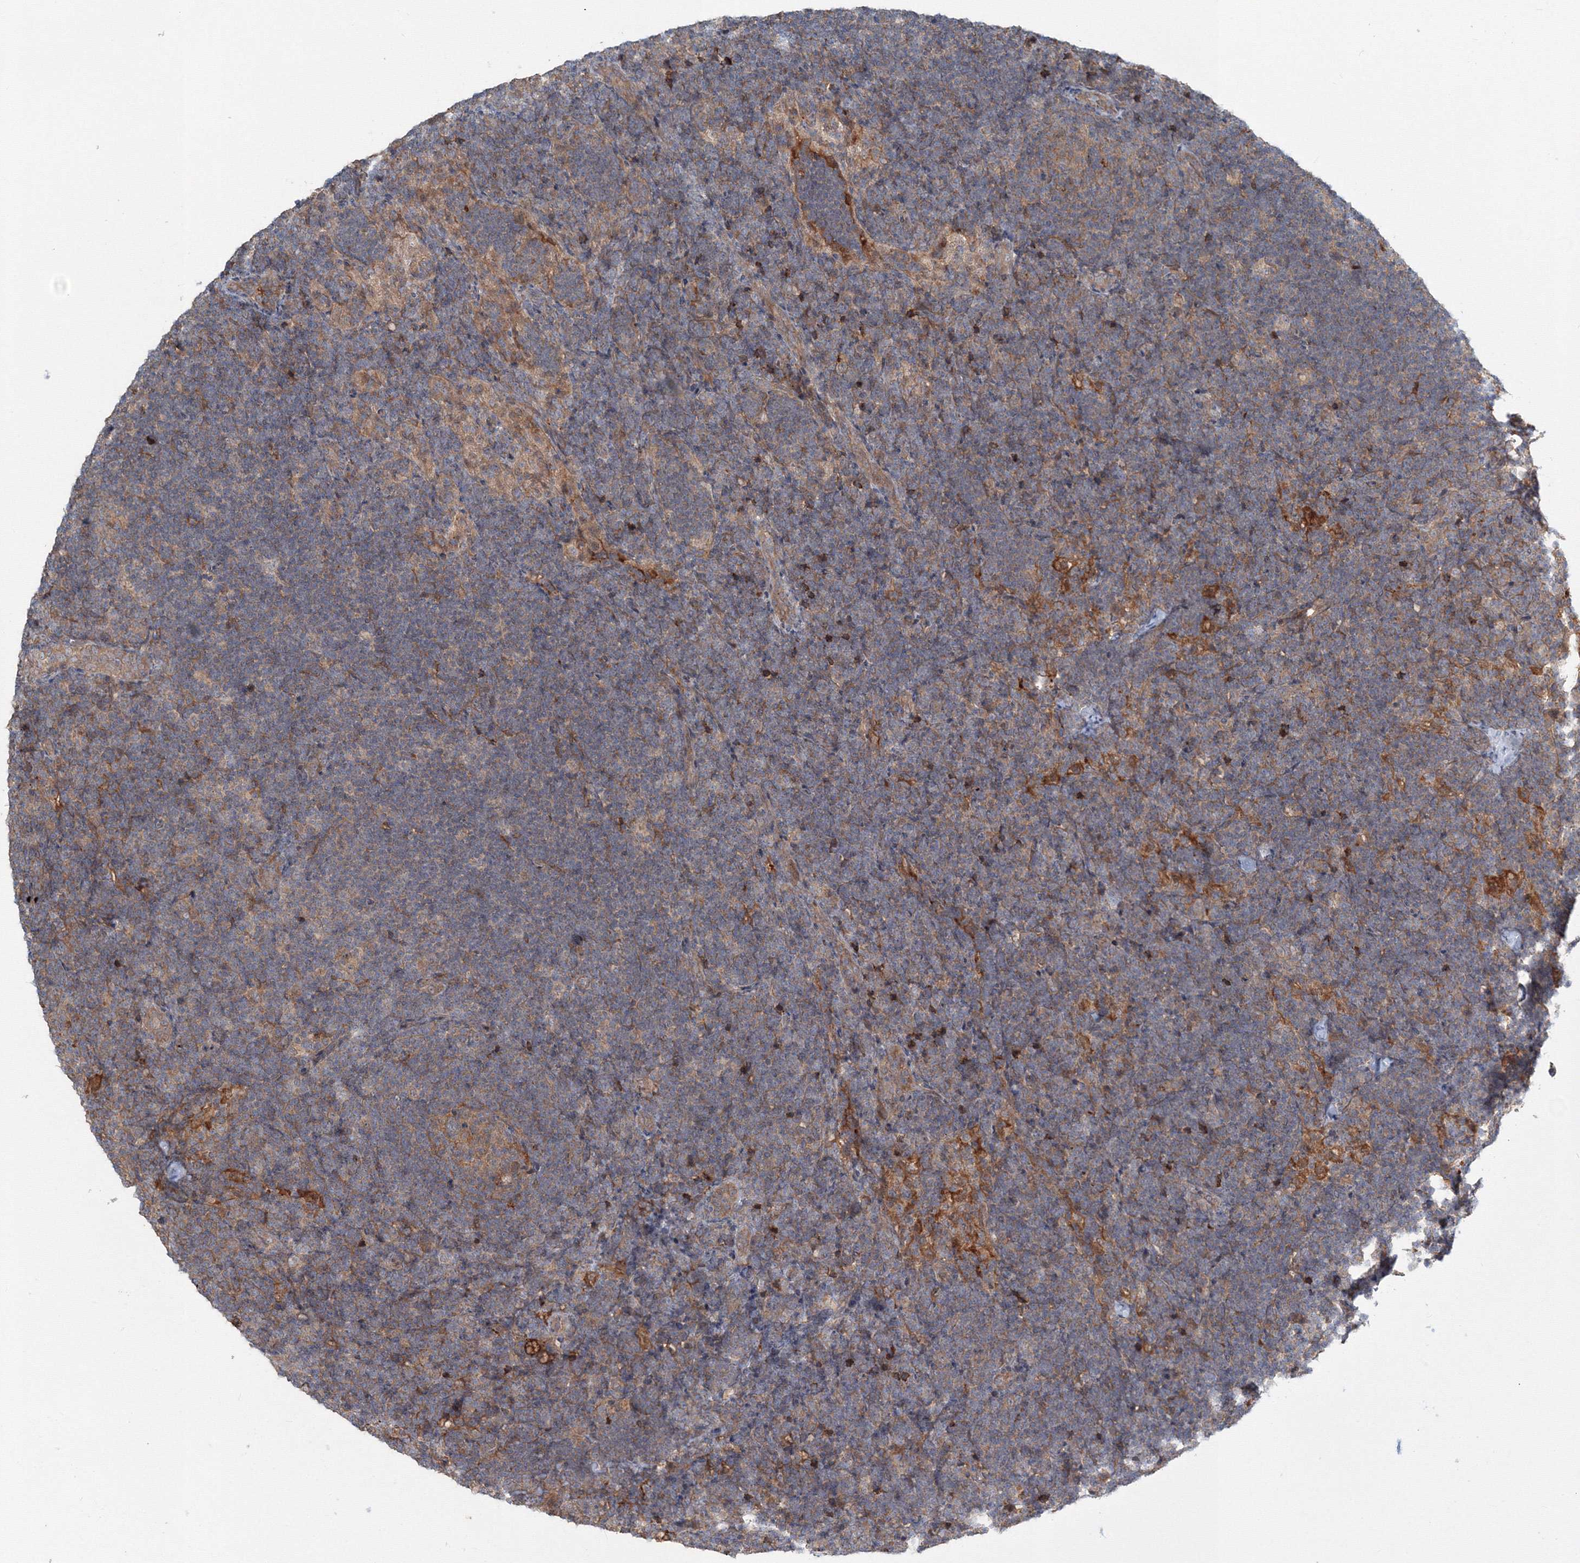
{"staining": {"intensity": "weak", "quantity": ">75%", "location": "cytoplasmic/membranous"}, "tissue": "lymph node", "cell_type": "Germinal center cells", "image_type": "normal", "snomed": [{"axis": "morphology", "description": "Normal tissue, NOS"}, {"axis": "topography", "description": "Lymph node"}], "caption": "DAB immunohistochemical staining of benign lymph node displays weak cytoplasmic/membranous protein expression in approximately >75% of germinal center cells.", "gene": "MKRN2", "patient": {"sex": "female", "age": 22}}